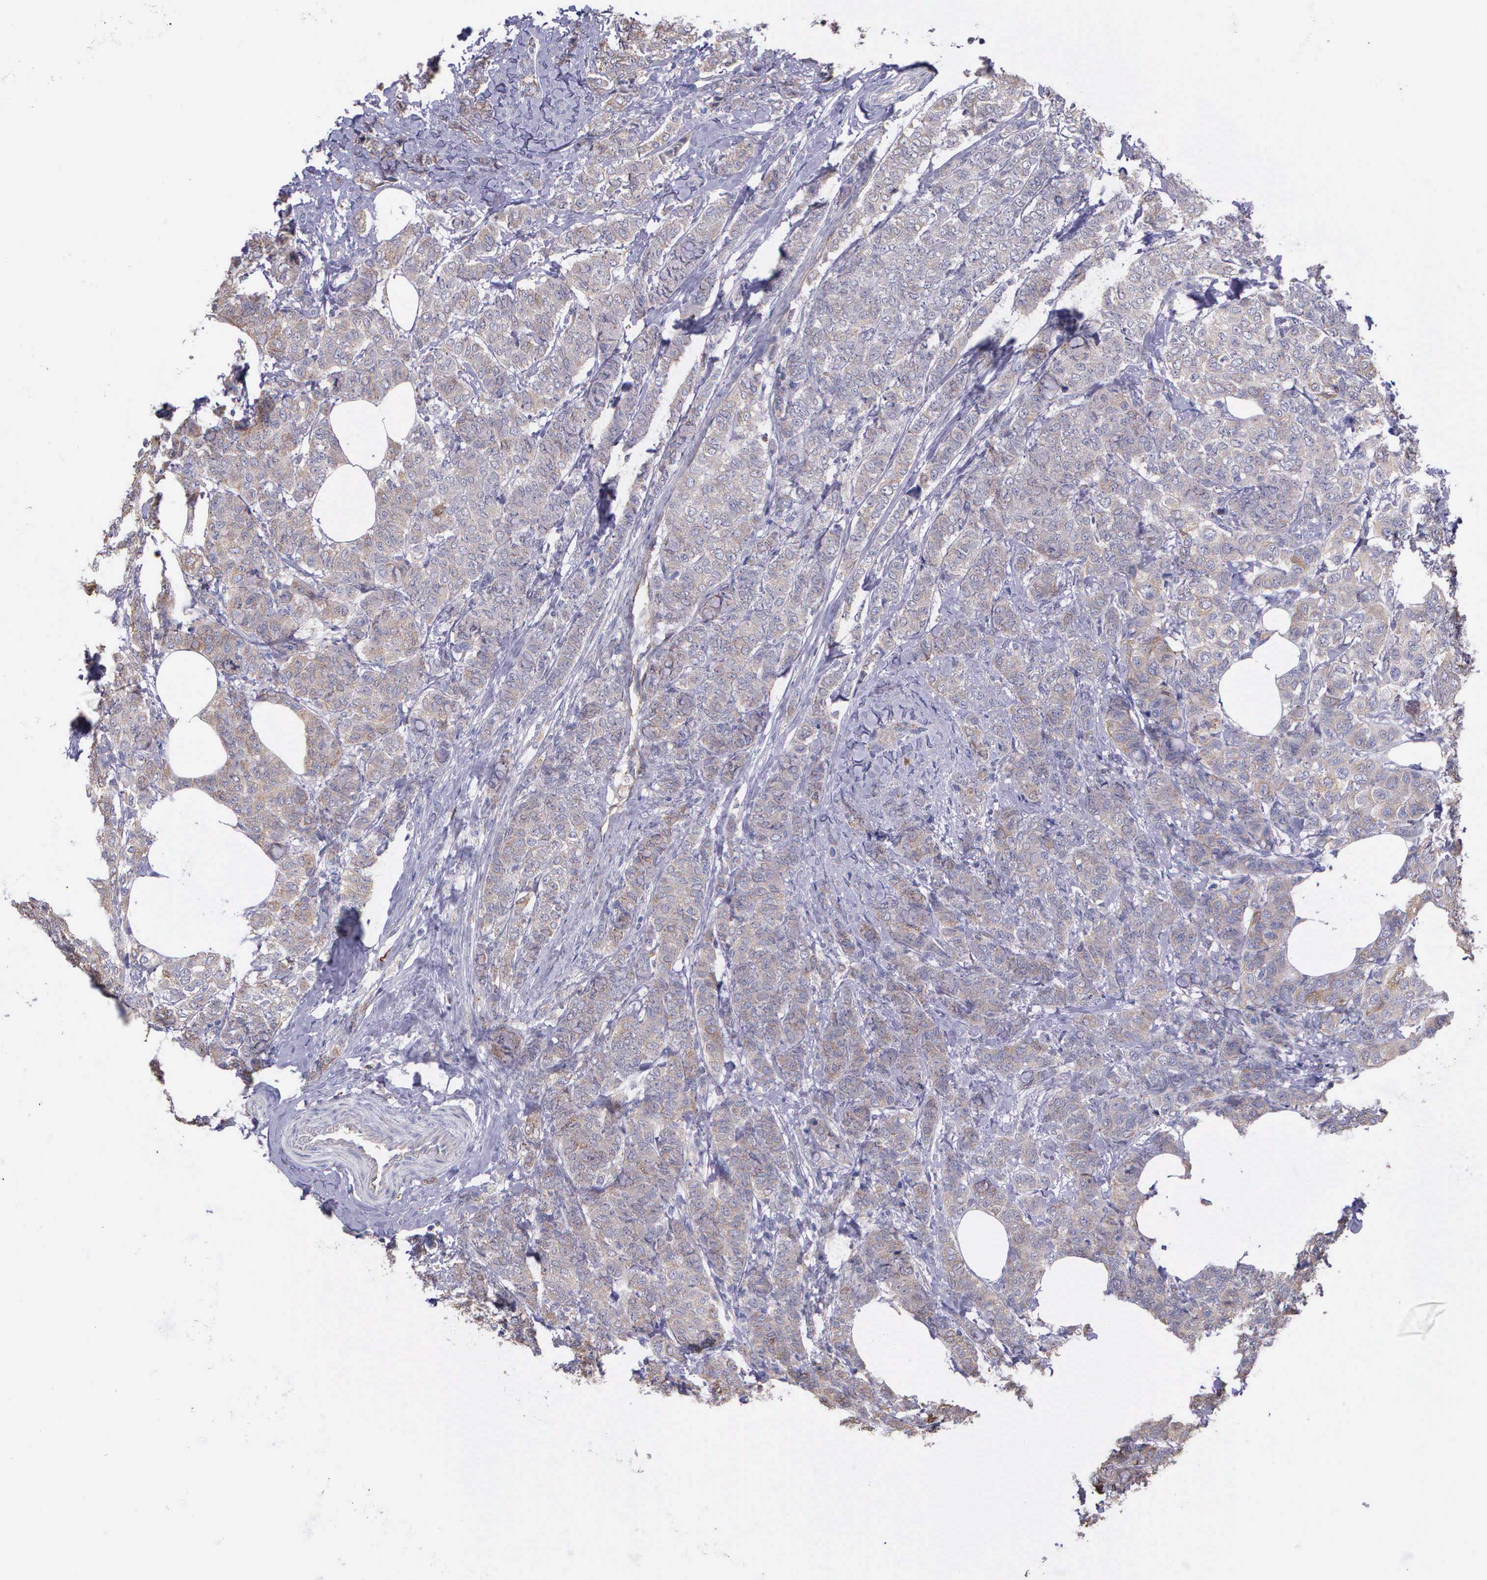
{"staining": {"intensity": "weak", "quantity": ">75%", "location": "cytoplasmic/membranous"}, "tissue": "breast cancer", "cell_type": "Tumor cells", "image_type": "cancer", "snomed": [{"axis": "morphology", "description": "Lobular carcinoma"}, {"axis": "topography", "description": "Breast"}], "caption": "There is low levels of weak cytoplasmic/membranous expression in tumor cells of breast lobular carcinoma, as demonstrated by immunohistochemical staining (brown color).", "gene": "ZC3H12B", "patient": {"sex": "female", "age": 60}}